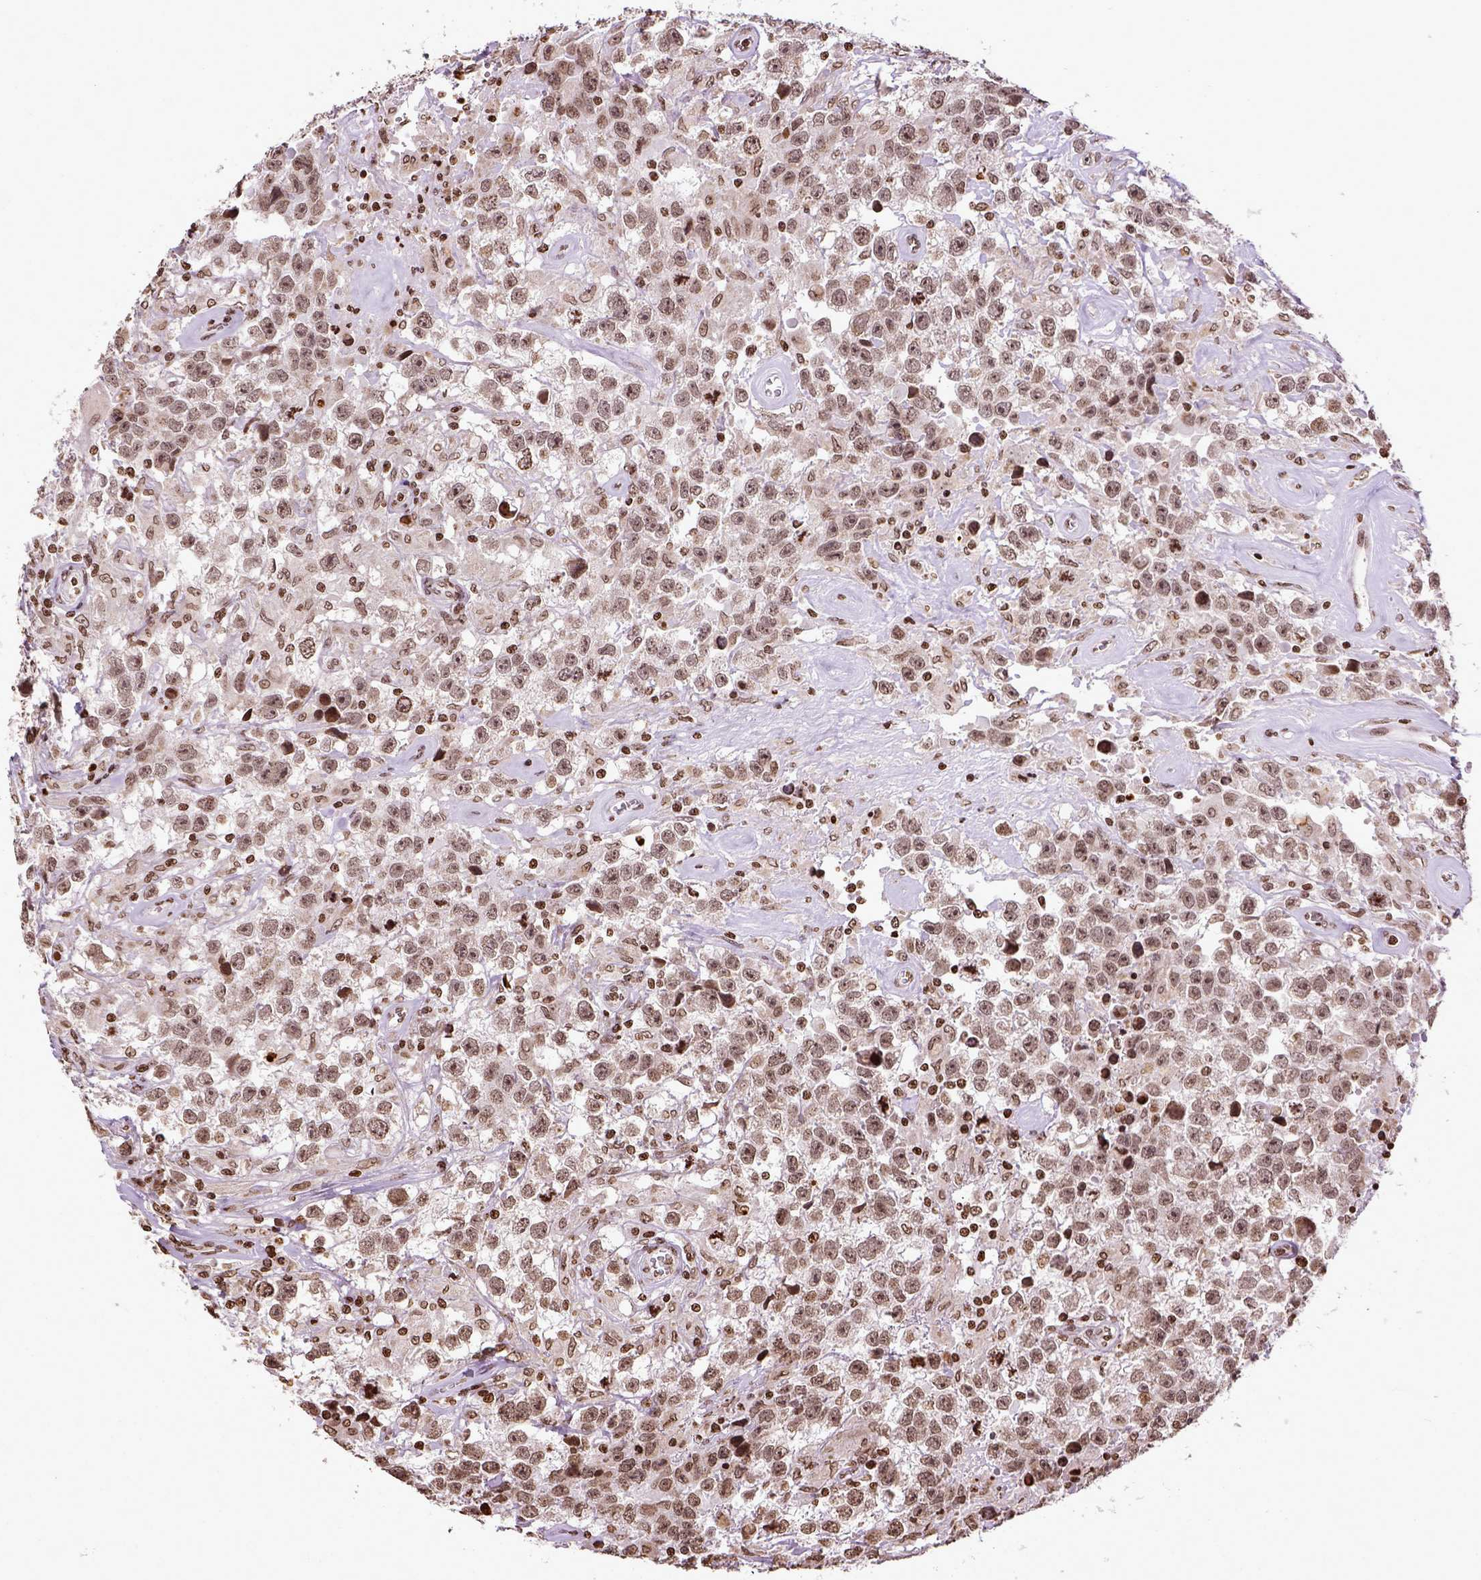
{"staining": {"intensity": "moderate", "quantity": ">75%", "location": "nuclear"}, "tissue": "testis cancer", "cell_type": "Tumor cells", "image_type": "cancer", "snomed": [{"axis": "morphology", "description": "Seminoma, NOS"}, {"axis": "topography", "description": "Testis"}], "caption": "Protein expression by immunohistochemistry (IHC) demonstrates moderate nuclear expression in about >75% of tumor cells in testis seminoma. (brown staining indicates protein expression, while blue staining denotes nuclei).", "gene": "ZNF75D", "patient": {"sex": "male", "age": 43}}